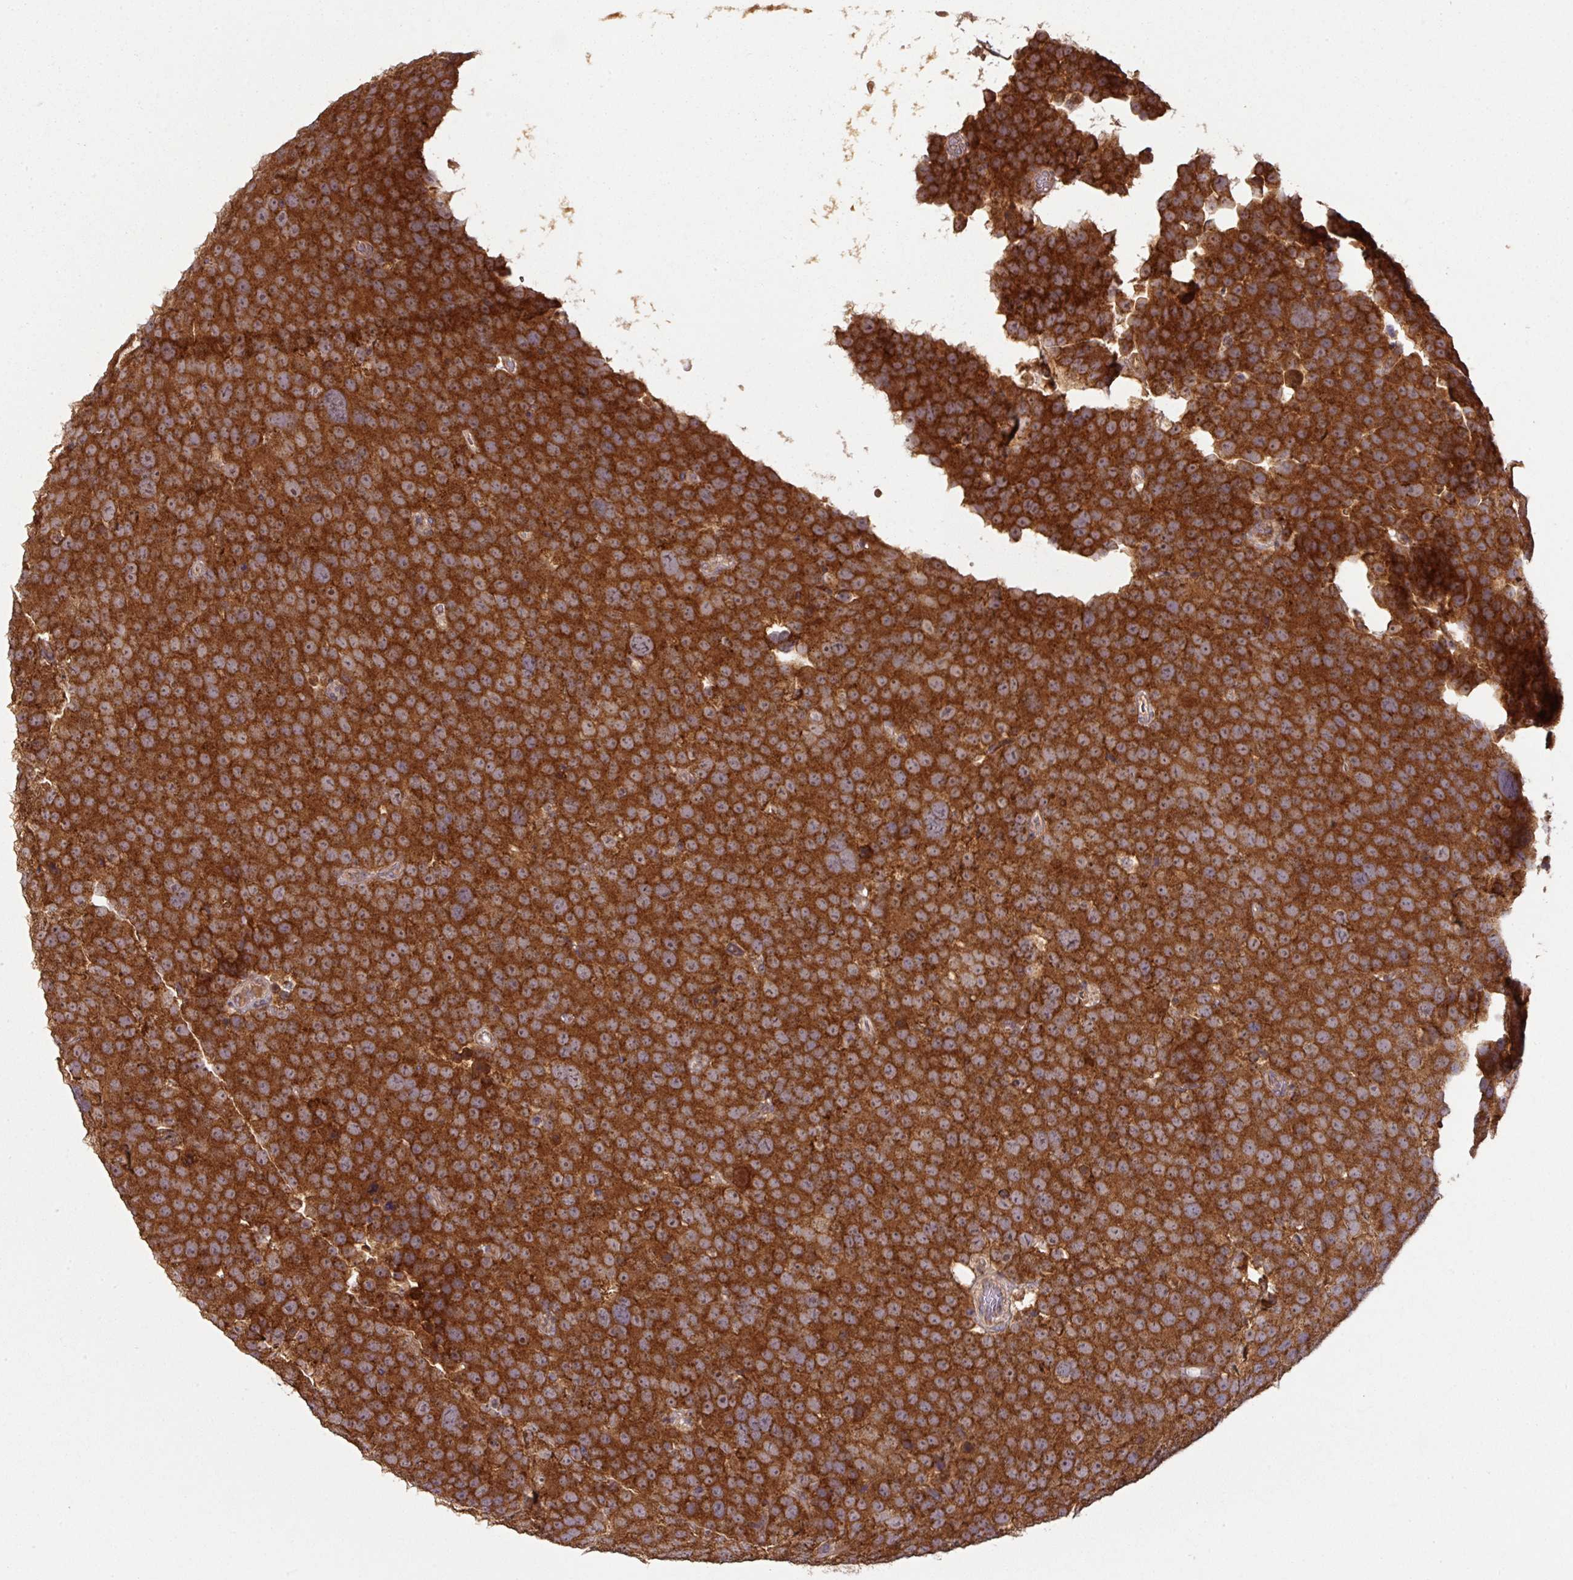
{"staining": {"intensity": "strong", "quantity": ">75%", "location": "cytoplasmic/membranous"}, "tissue": "testis cancer", "cell_type": "Tumor cells", "image_type": "cancer", "snomed": [{"axis": "morphology", "description": "Seminoma, NOS"}, {"axis": "topography", "description": "Testis"}], "caption": "The histopathology image exhibits a brown stain indicating the presence of a protein in the cytoplasmic/membranous of tumor cells in testis seminoma.", "gene": "MRRF", "patient": {"sex": "male", "age": 71}}